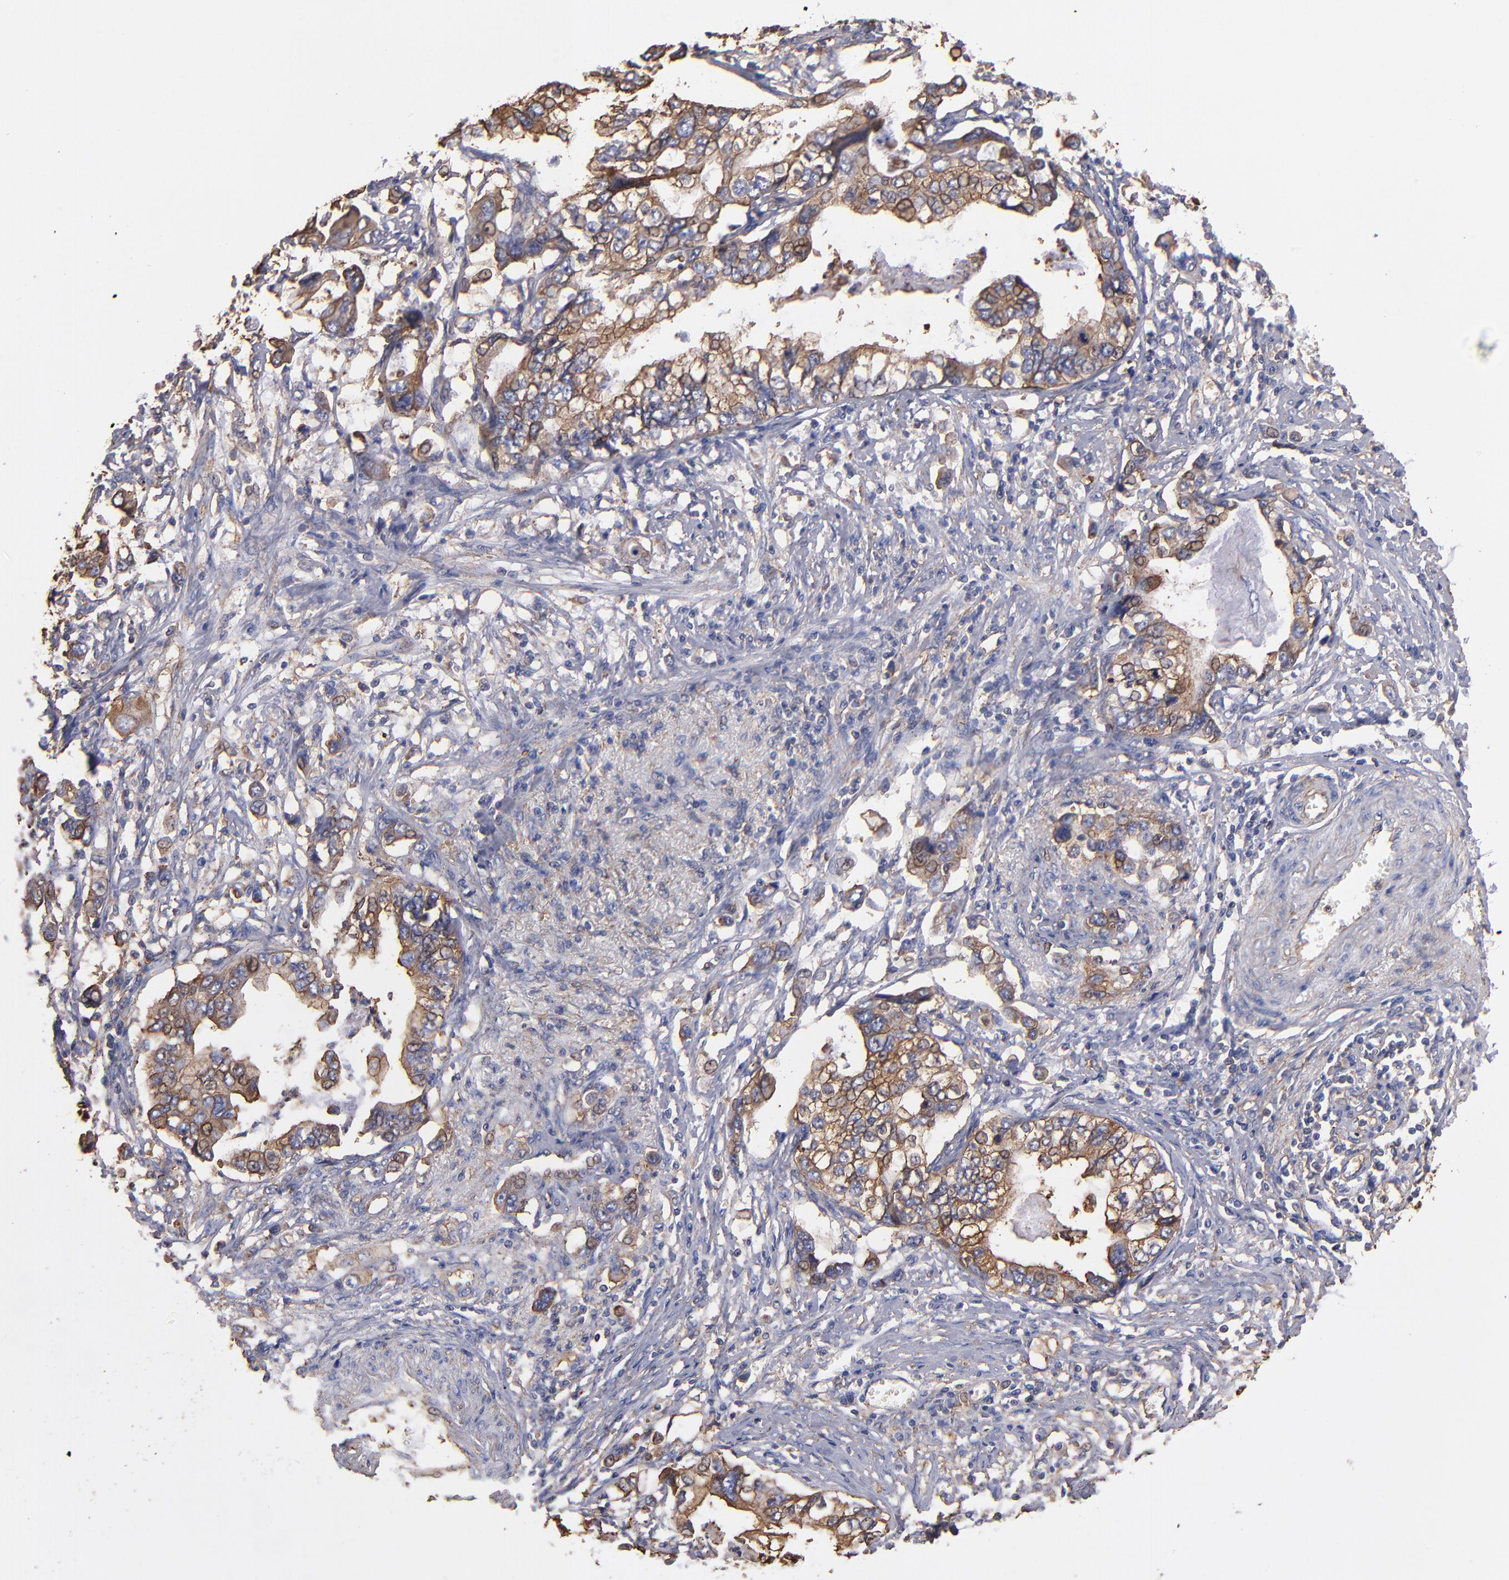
{"staining": {"intensity": "moderate", "quantity": "25%-75%", "location": "cytoplasmic/membranous"}, "tissue": "stomach cancer", "cell_type": "Tumor cells", "image_type": "cancer", "snomed": [{"axis": "morphology", "description": "Adenocarcinoma, NOS"}, {"axis": "topography", "description": "Pancreas"}, {"axis": "topography", "description": "Stomach, upper"}], "caption": "Moderate cytoplasmic/membranous staining for a protein is identified in about 25%-75% of tumor cells of adenocarcinoma (stomach) using IHC.", "gene": "MVP", "patient": {"sex": "male", "age": 77}}